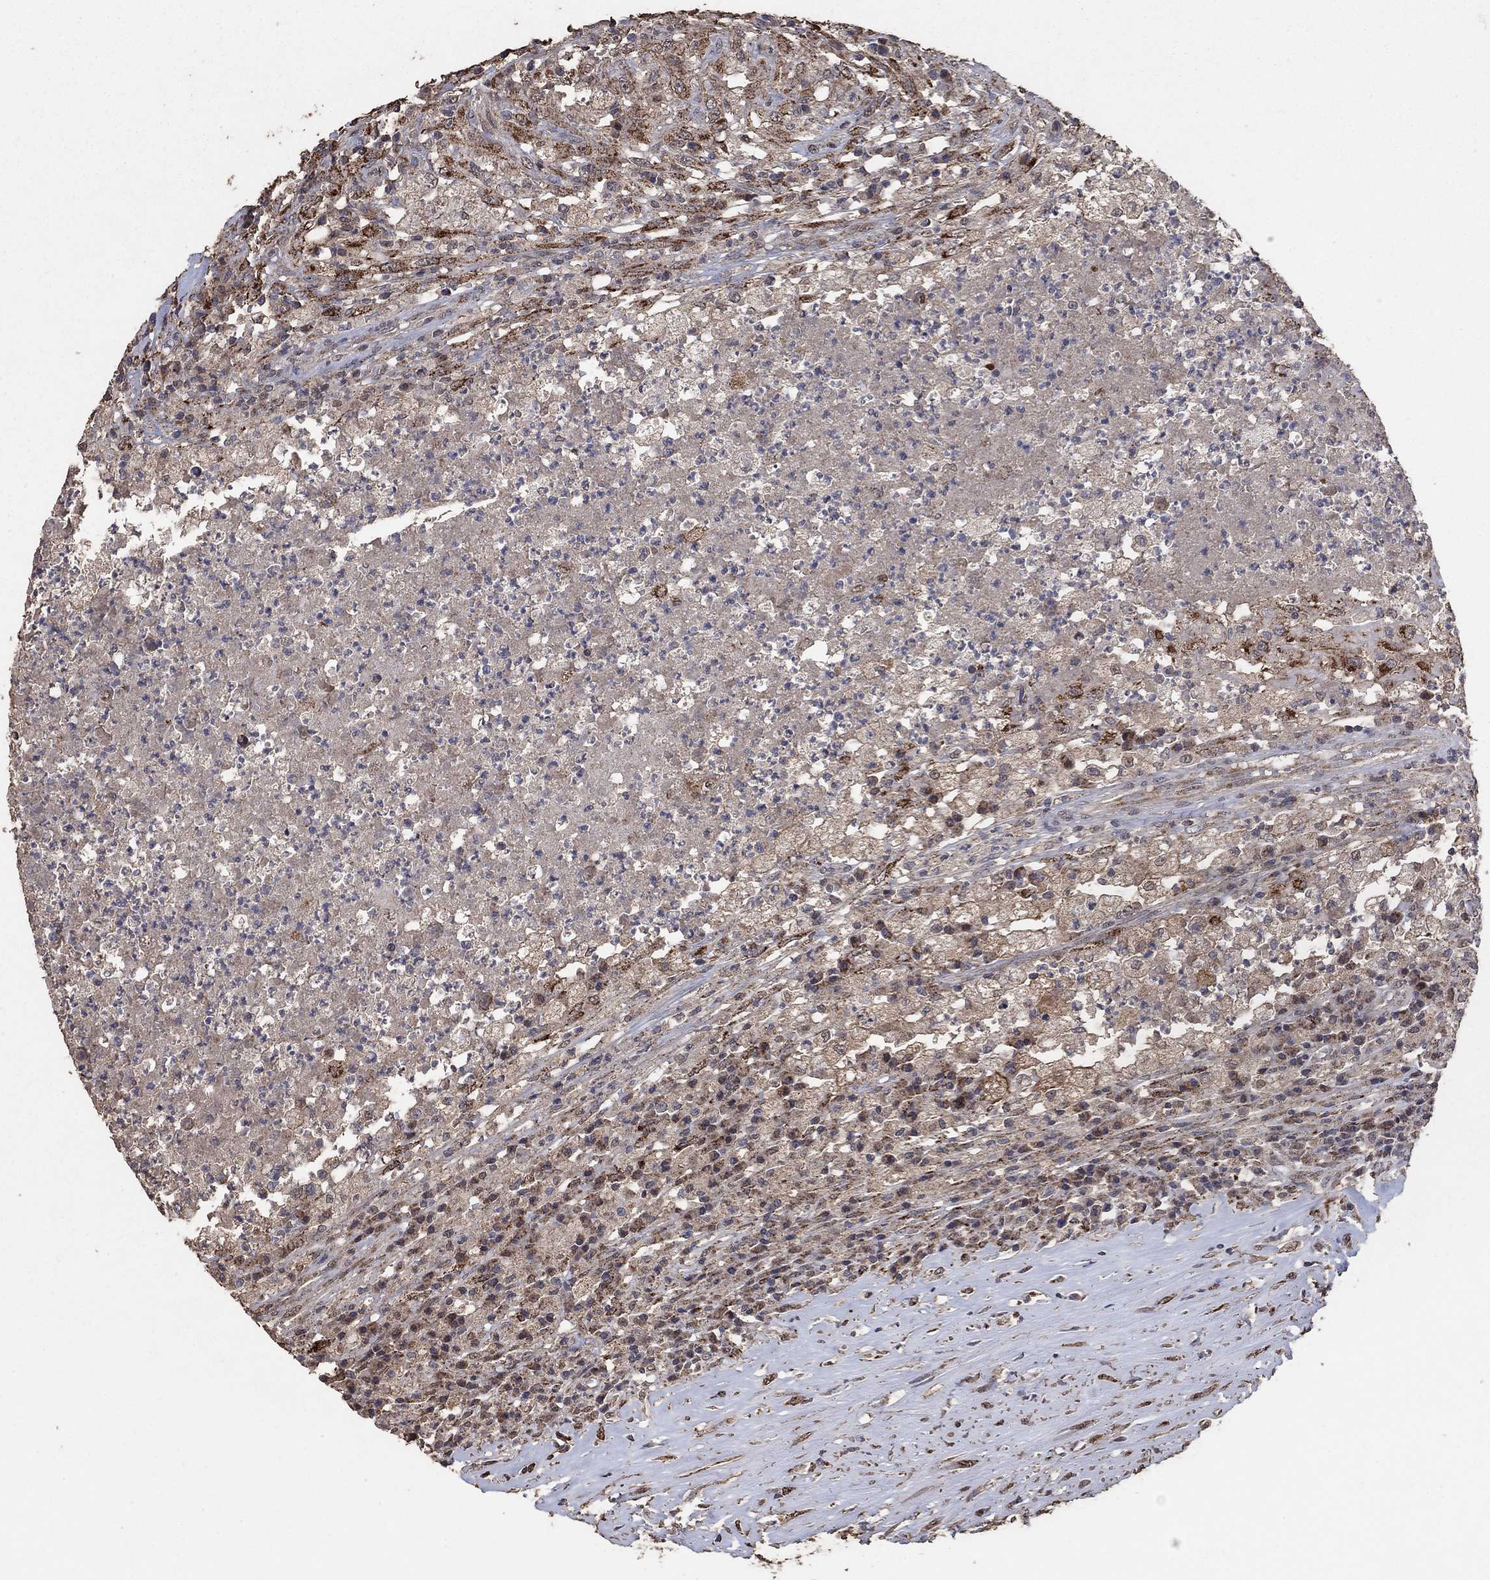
{"staining": {"intensity": "weak", "quantity": ">75%", "location": "cytoplasmic/membranous"}, "tissue": "testis cancer", "cell_type": "Tumor cells", "image_type": "cancer", "snomed": [{"axis": "morphology", "description": "Necrosis, NOS"}, {"axis": "morphology", "description": "Carcinoma, Embryonal, NOS"}, {"axis": "topography", "description": "Testis"}], "caption": "Testis cancer stained for a protein demonstrates weak cytoplasmic/membranous positivity in tumor cells.", "gene": "MRPS24", "patient": {"sex": "male", "age": 19}}